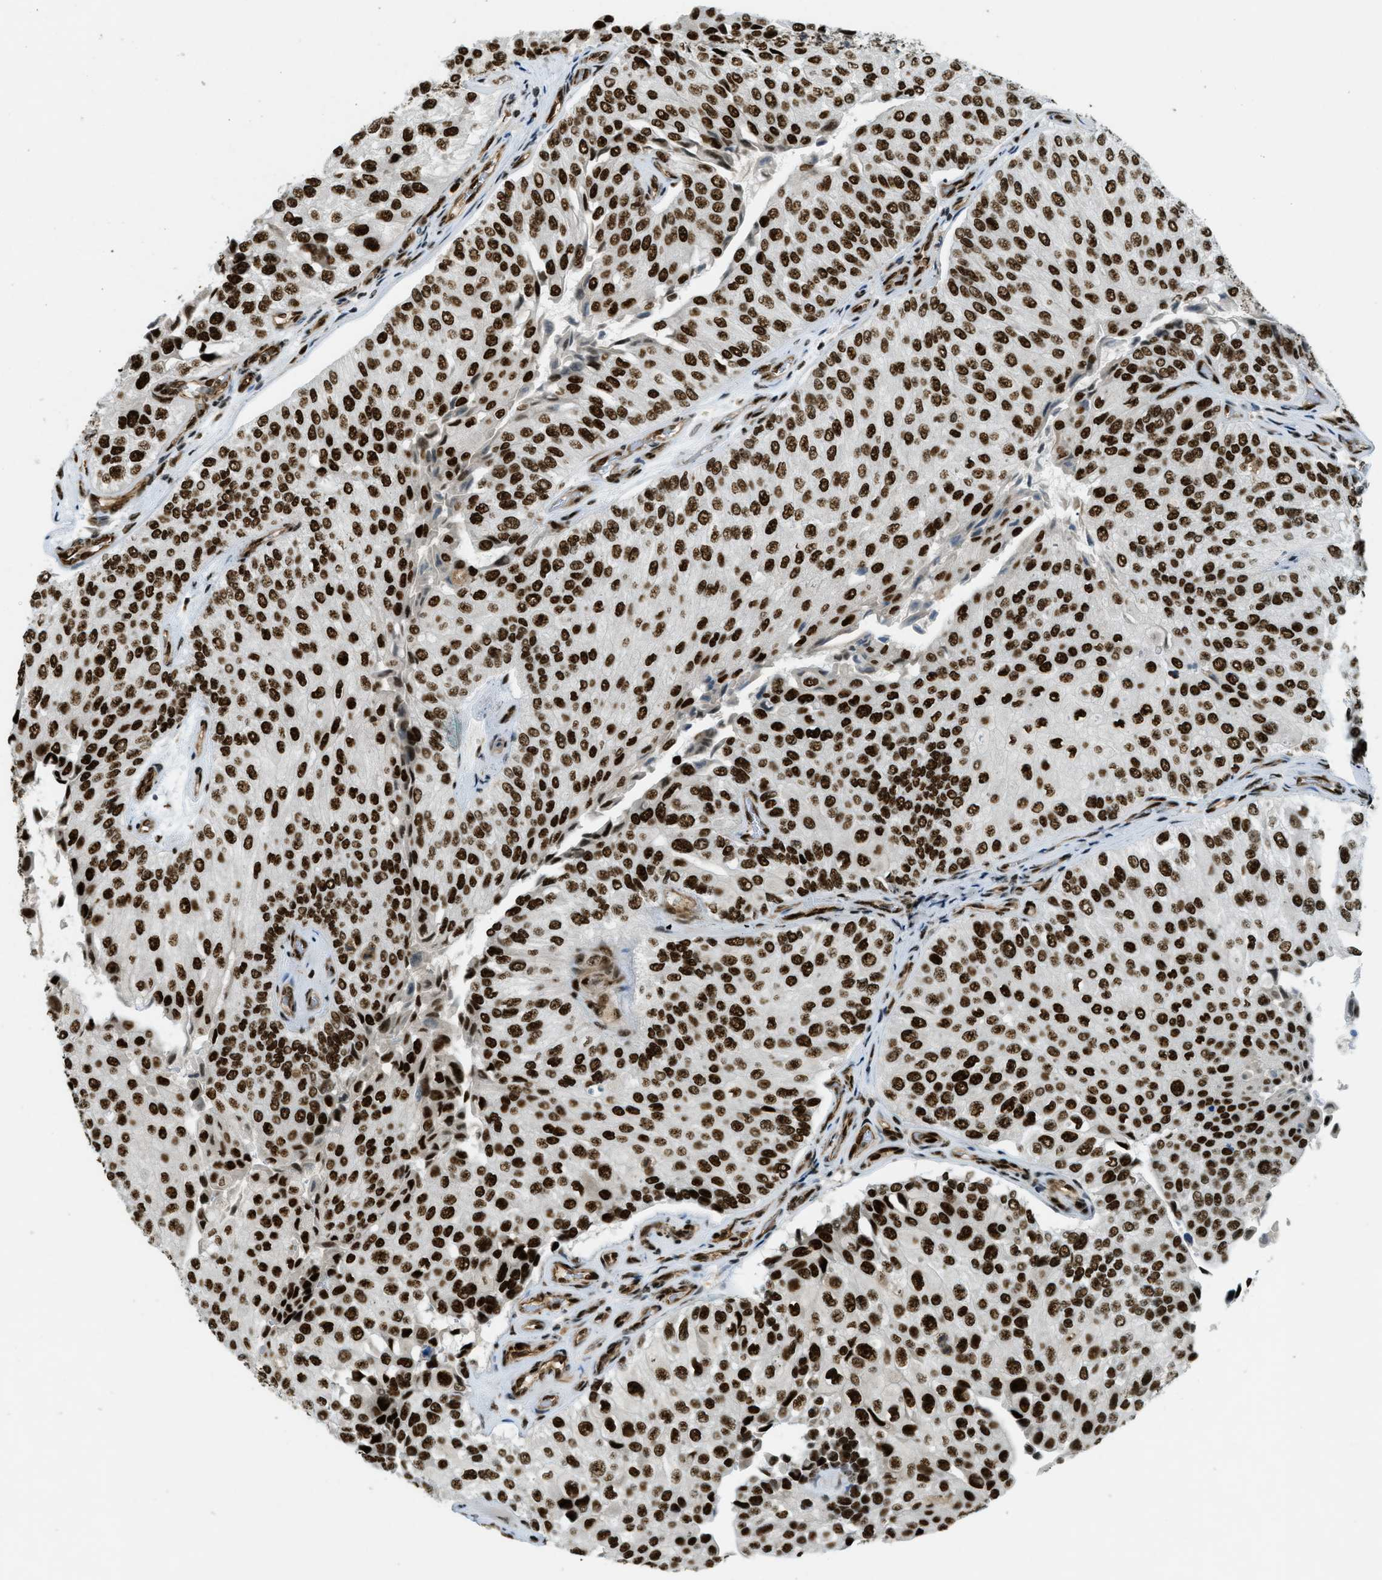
{"staining": {"intensity": "strong", "quantity": ">75%", "location": "nuclear"}, "tissue": "urothelial cancer", "cell_type": "Tumor cells", "image_type": "cancer", "snomed": [{"axis": "morphology", "description": "Urothelial carcinoma, High grade"}, {"axis": "topography", "description": "Kidney"}, {"axis": "topography", "description": "Urinary bladder"}], "caption": "High-power microscopy captured an immunohistochemistry (IHC) image of urothelial carcinoma (high-grade), revealing strong nuclear expression in about >75% of tumor cells.", "gene": "ZFR", "patient": {"sex": "male", "age": 77}}